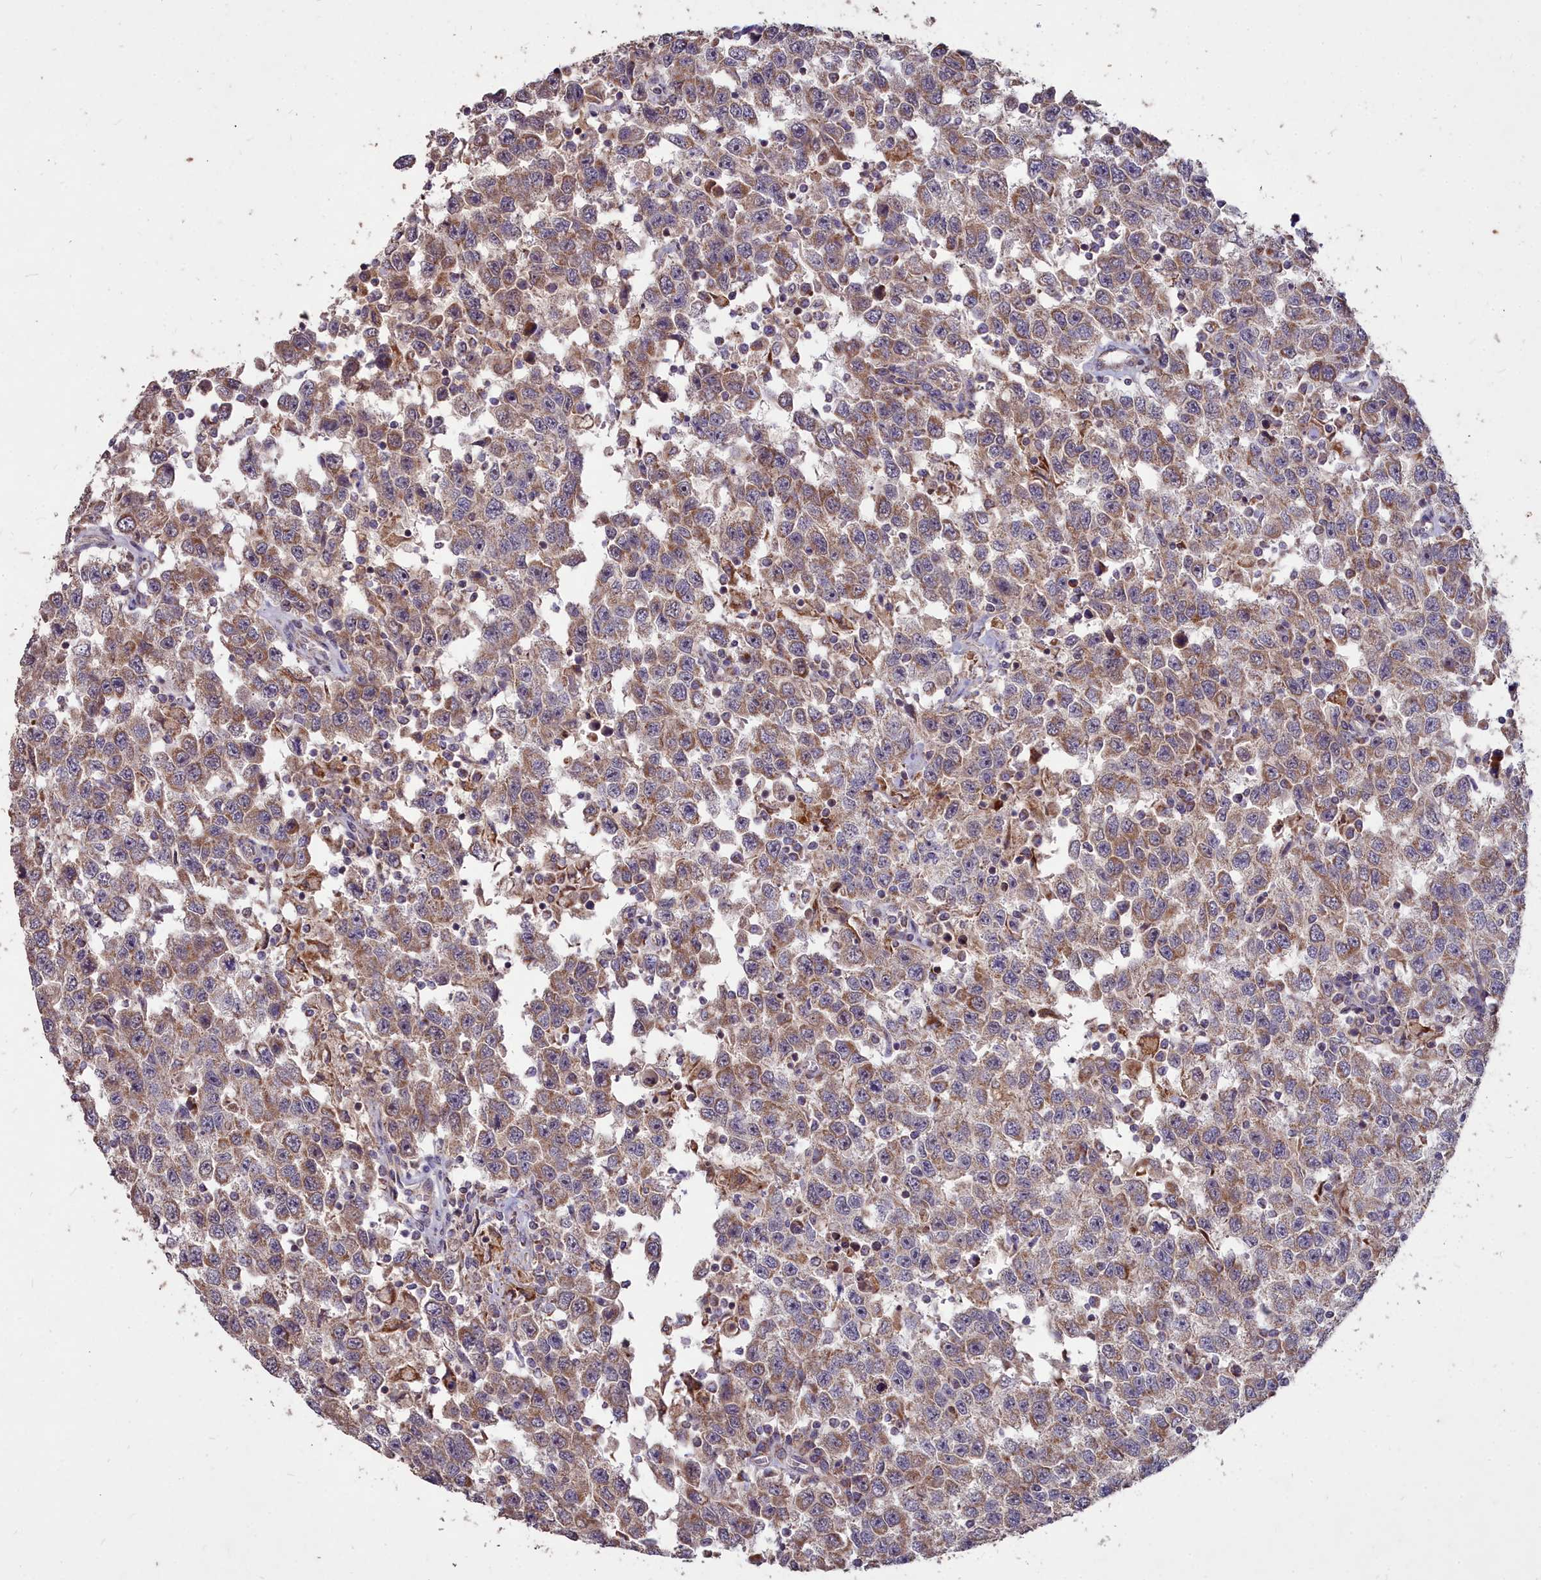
{"staining": {"intensity": "moderate", "quantity": ">75%", "location": "cytoplasmic/membranous"}, "tissue": "testis cancer", "cell_type": "Tumor cells", "image_type": "cancer", "snomed": [{"axis": "morphology", "description": "Seminoma, NOS"}, {"axis": "topography", "description": "Testis"}], "caption": "Brown immunohistochemical staining in testis cancer (seminoma) reveals moderate cytoplasmic/membranous positivity in about >75% of tumor cells. (DAB (3,3'-diaminobenzidine) = brown stain, brightfield microscopy at high magnification).", "gene": "COX11", "patient": {"sex": "male", "age": 41}}